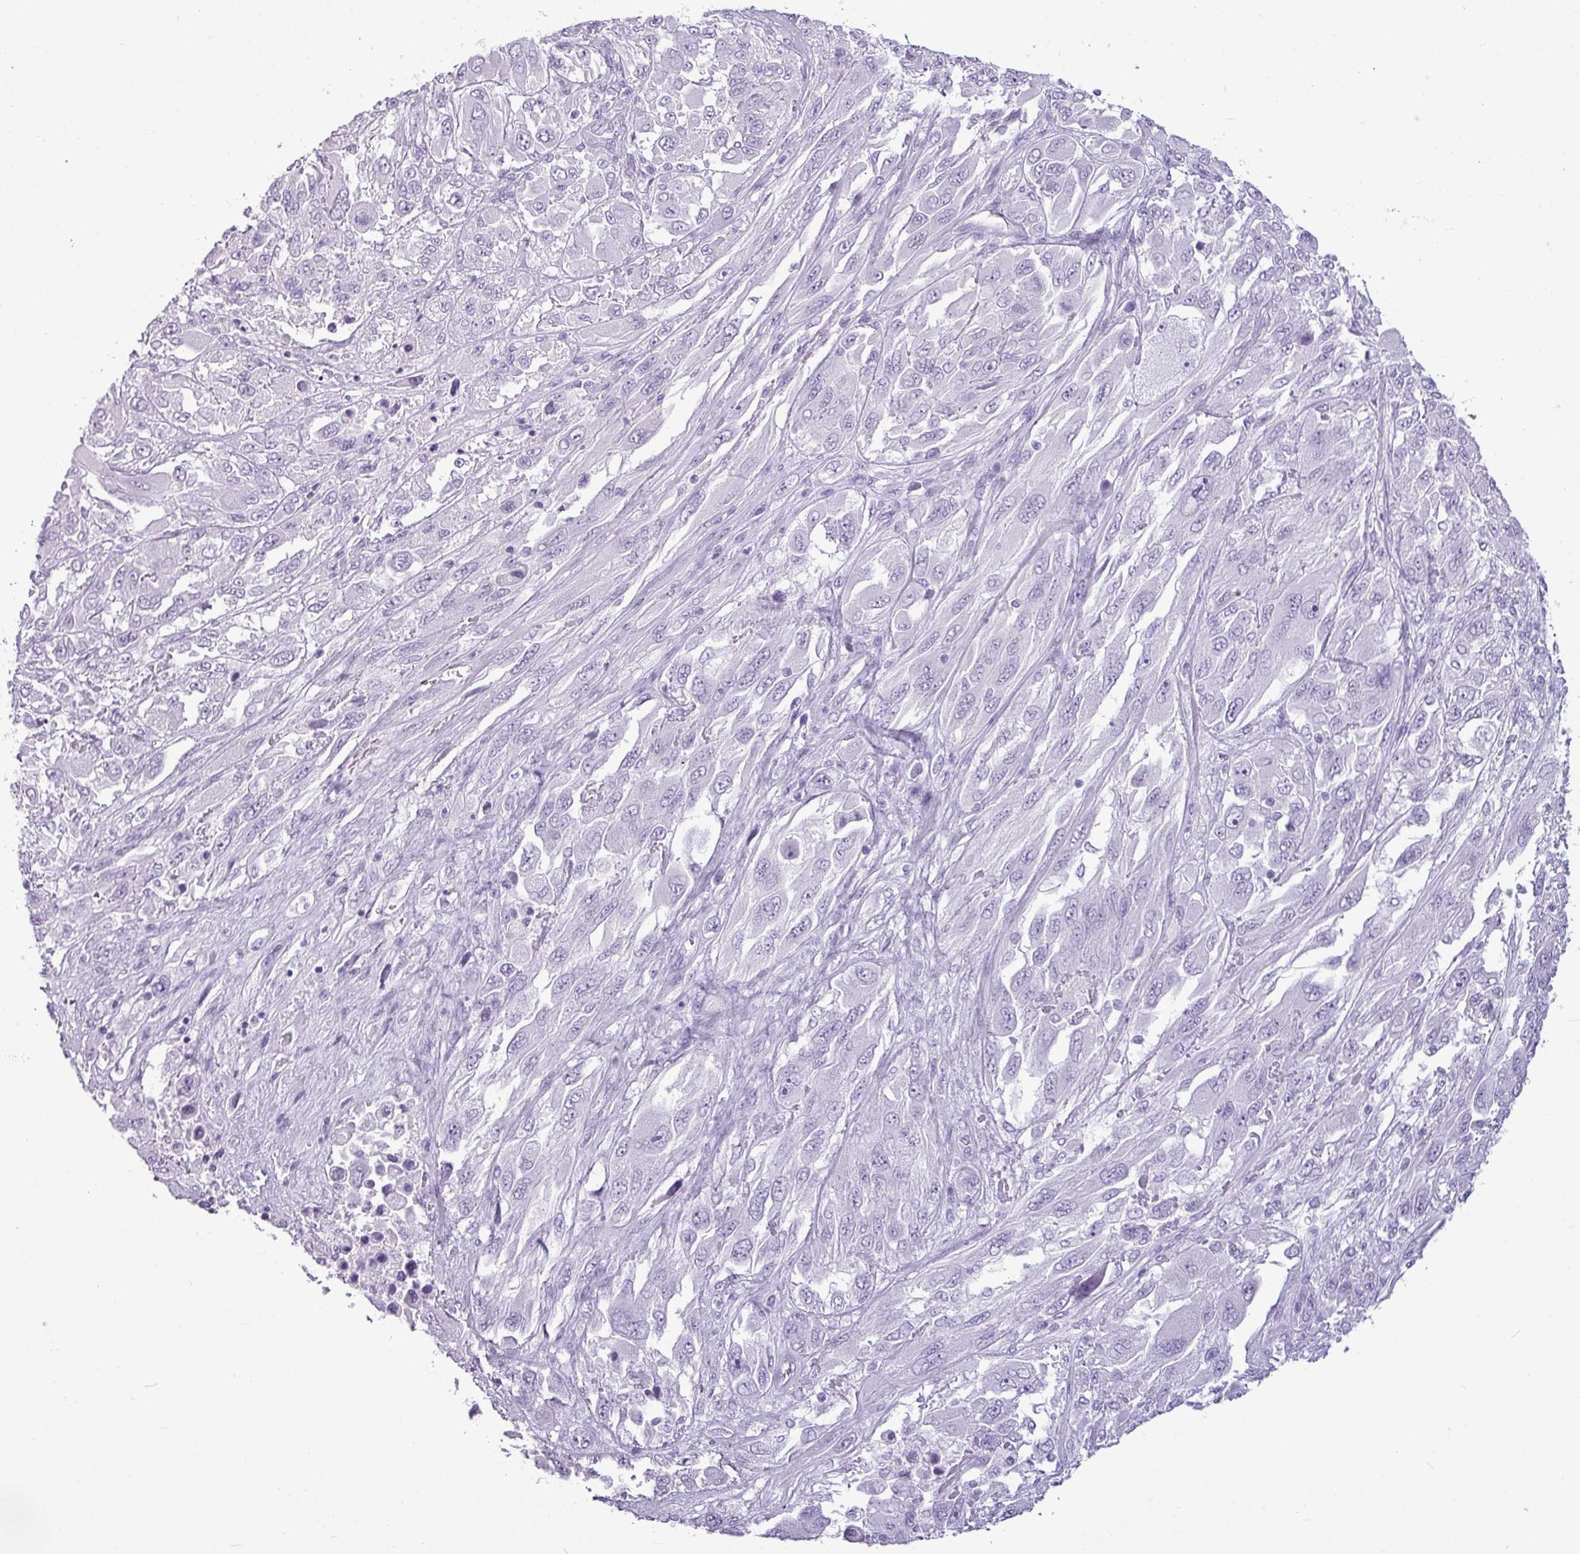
{"staining": {"intensity": "negative", "quantity": "none", "location": "none"}, "tissue": "melanoma", "cell_type": "Tumor cells", "image_type": "cancer", "snomed": [{"axis": "morphology", "description": "Malignant melanoma, NOS"}, {"axis": "topography", "description": "Skin"}], "caption": "DAB (3,3'-diaminobenzidine) immunohistochemical staining of human malignant melanoma shows no significant positivity in tumor cells.", "gene": "AMY1B", "patient": {"sex": "female", "age": 91}}